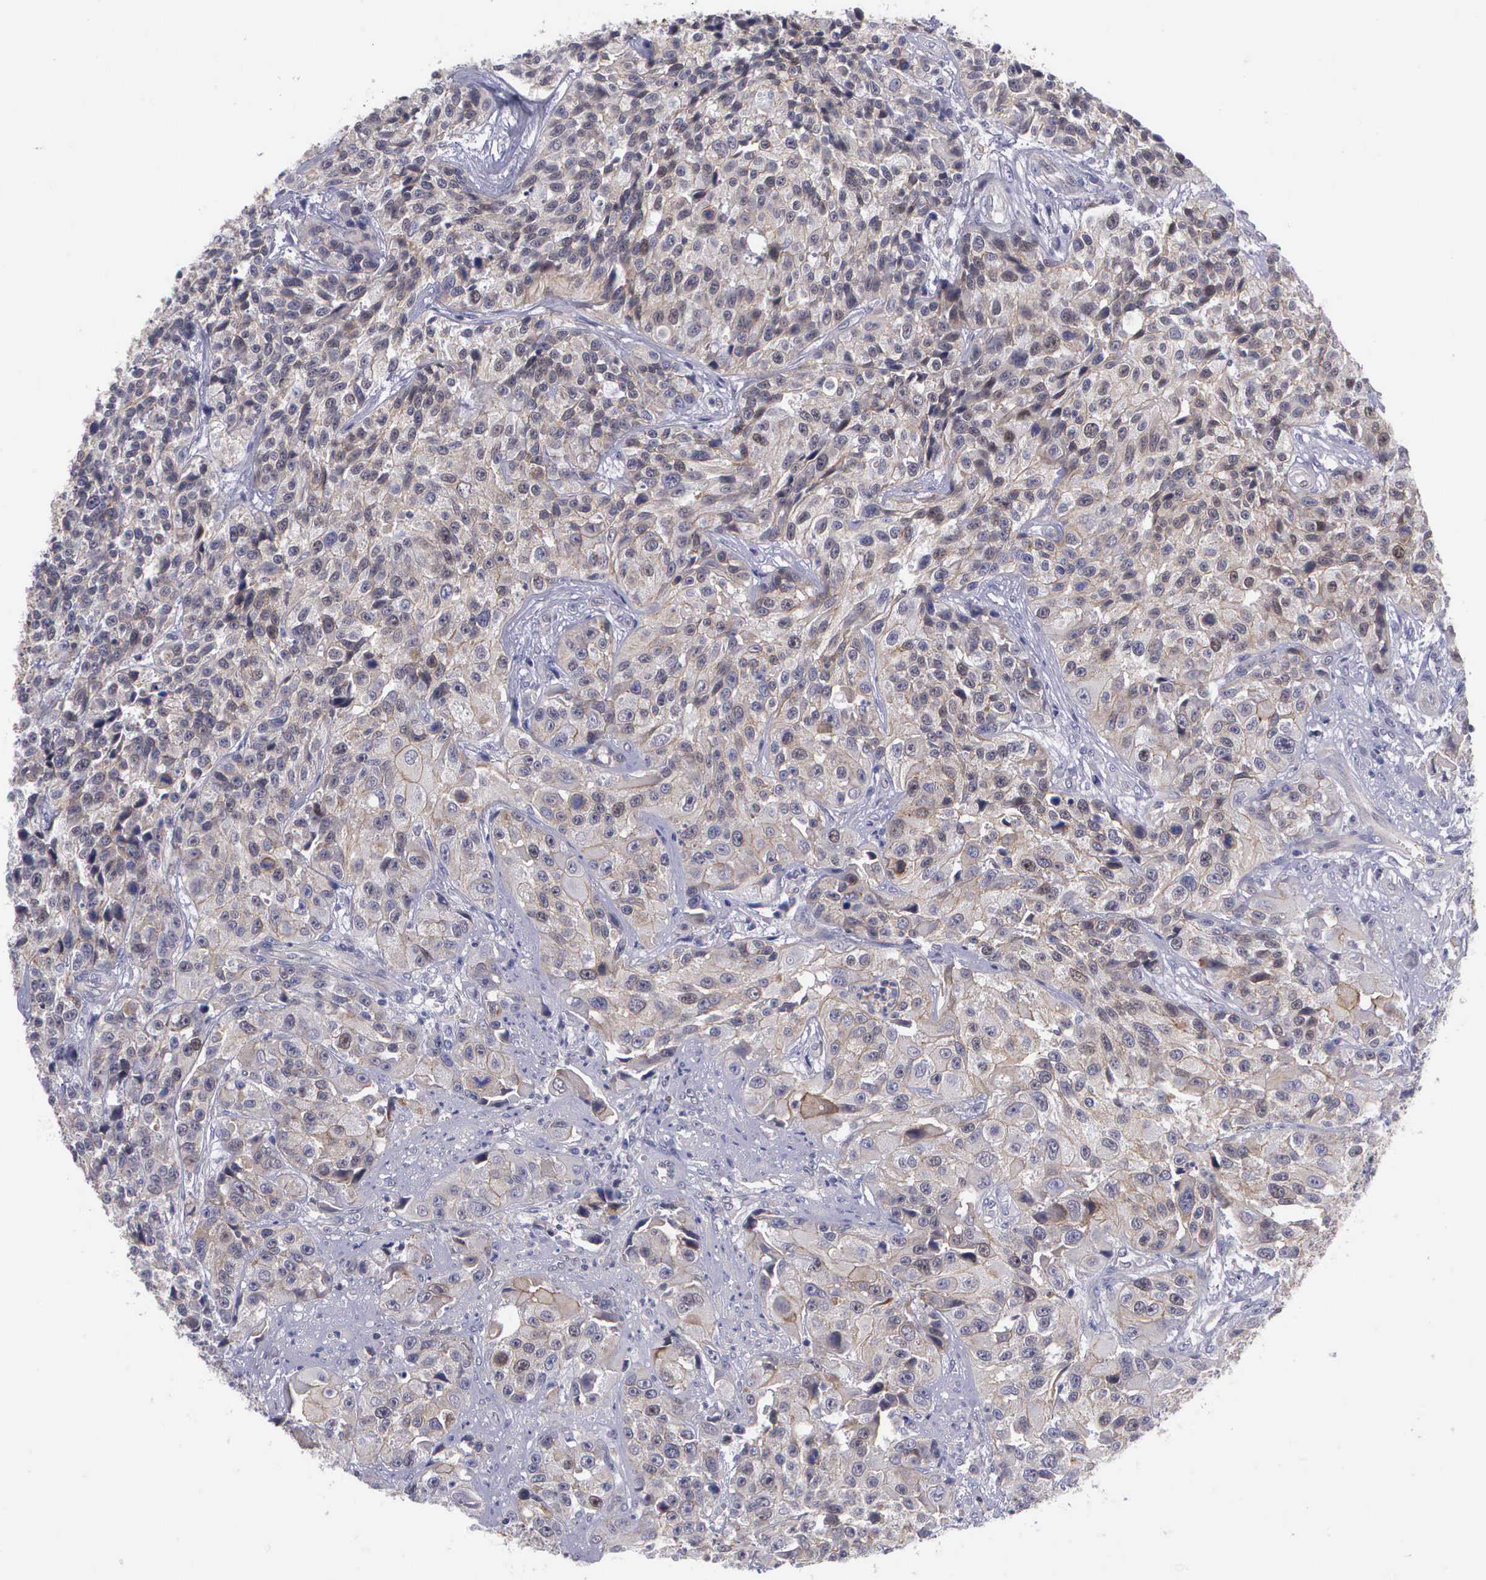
{"staining": {"intensity": "weak", "quantity": "25%-75%", "location": "nuclear"}, "tissue": "urothelial cancer", "cell_type": "Tumor cells", "image_type": "cancer", "snomed": [{"axis": "morphology", "description": "Urothelial carcinoma, High grade"}, {"axis": "topography", "description": "Urinary bladder"}], "caption": "Urothelial cancer stained with immunohistochemistry (IHC) demonstrates weak nuclear expression in approximately 25%-75% of tumor cells.", "gene": "MICAL3", "patient": {"sex": "female", "age": 81}}